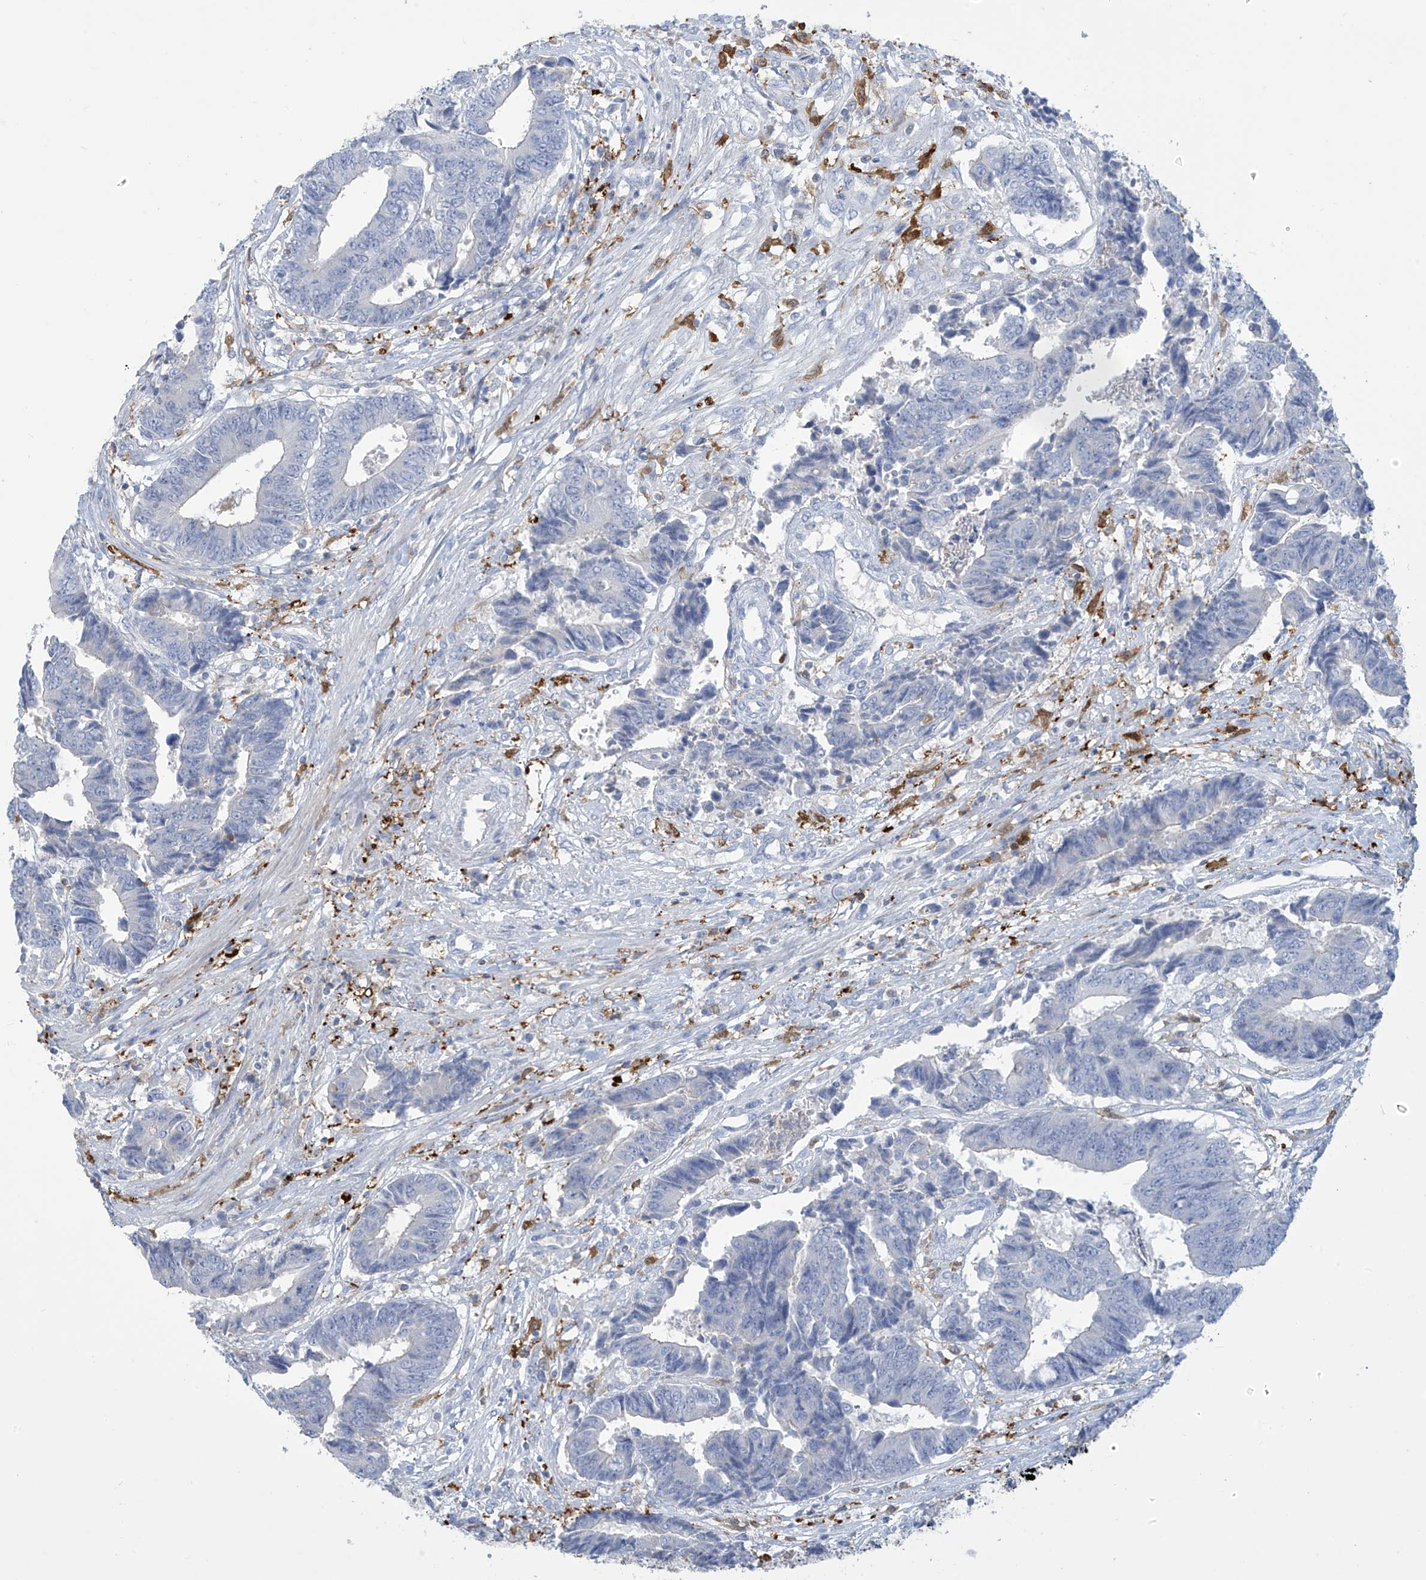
{"staining": {"intensity": "negative", "quantity": "none", "location": "none"}, "tissue": "colorectal cancer", "cell_type": "Tumor cells", "image_type": "cancer", "snomed": [{"axis": "morphology", "description": "Adenocarcinoma, NOS"}, {"axis": "topography", "description": "Rectum"}], "caption": "High magnification brightfield microscopy of colorectal cancer stained with DAB (3,3'-diaminobenzidine) (brown) and counterstained with hematoxylin (blue): tumor cells show no significant expression.", "gene": "TRMT2B", "patient": {"sex": "male", "age": 84}}